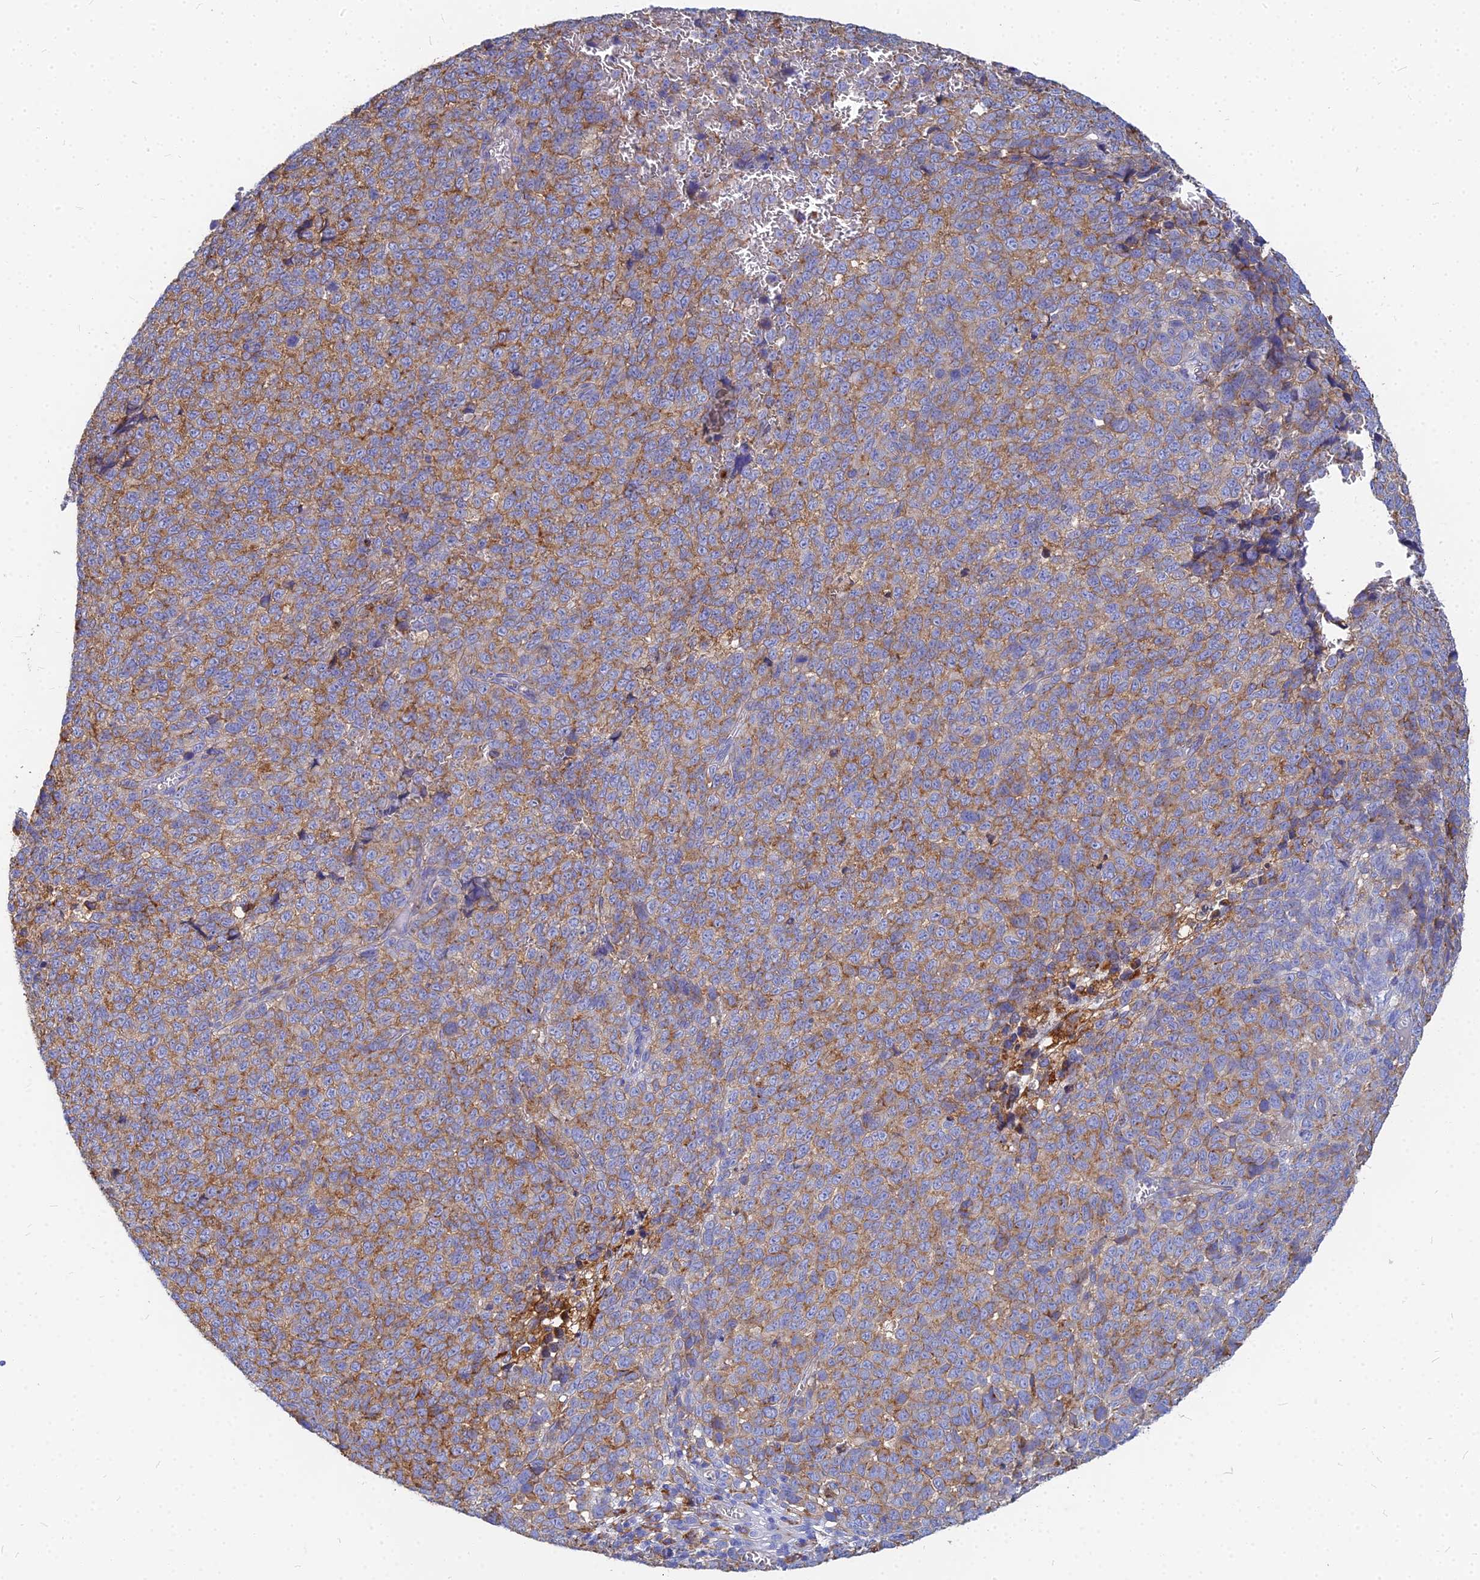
{"staining": {"intensity": "moderate", "quantity": ">75%", "location": "cytoplasmic/membranous"}, "tissue": "melanoma", "cell_type": "Tumor cells", "image_type": "cancer", "snomed": [{"axis": "morphology", "description": "Malignant melanoma, NOS"}, {"axis": "topography", "description": "Nose, NOS"}], "caption": "Immunohistochemical staining of melanoma demonstrates medium levels of moderate cytoplasmic/membranous protein positivity in about >75% of tumor cells.", "gene": "VAT1", "patient": {"sex": "female", "age": 48}}